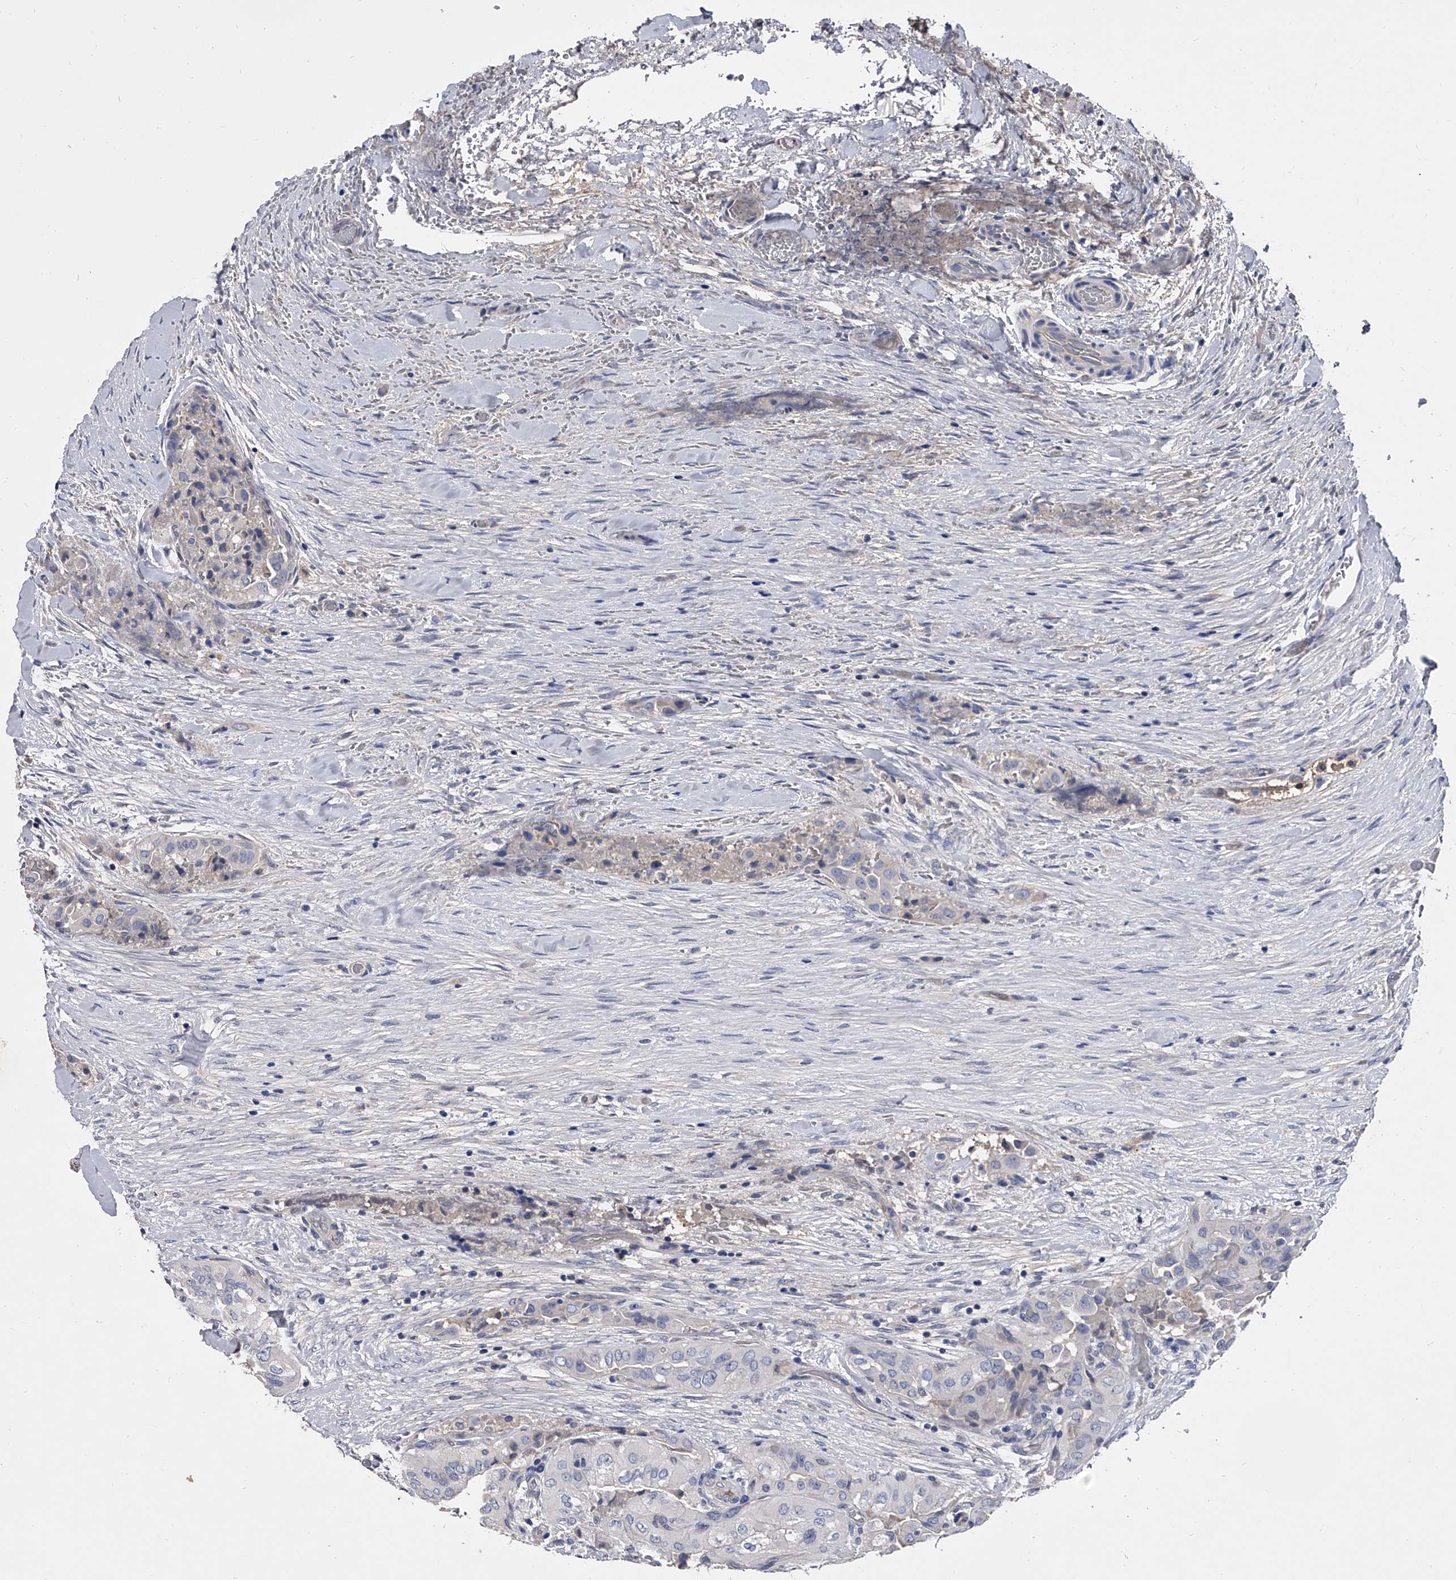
{"staining": {"intensity": "negative", "quantity": "none", "location": "none"}, "tissue": "thyroid cancer", "cell_type": "Tumor cells", "image_type": "cancer", "snomed": [{"axis": "morphology", "description": "Papillary adenocarcinoma, NOS"}, {"axis": "topography", "description": "Thyroid gland"}], "caption": "Papillary adenocarcinoma (thyroid) was stained to show a protein in brown. There is no significant staining in tumor cells.", "gene": "EFCAB7", "patient": {"sex": "female", "age": 59}}